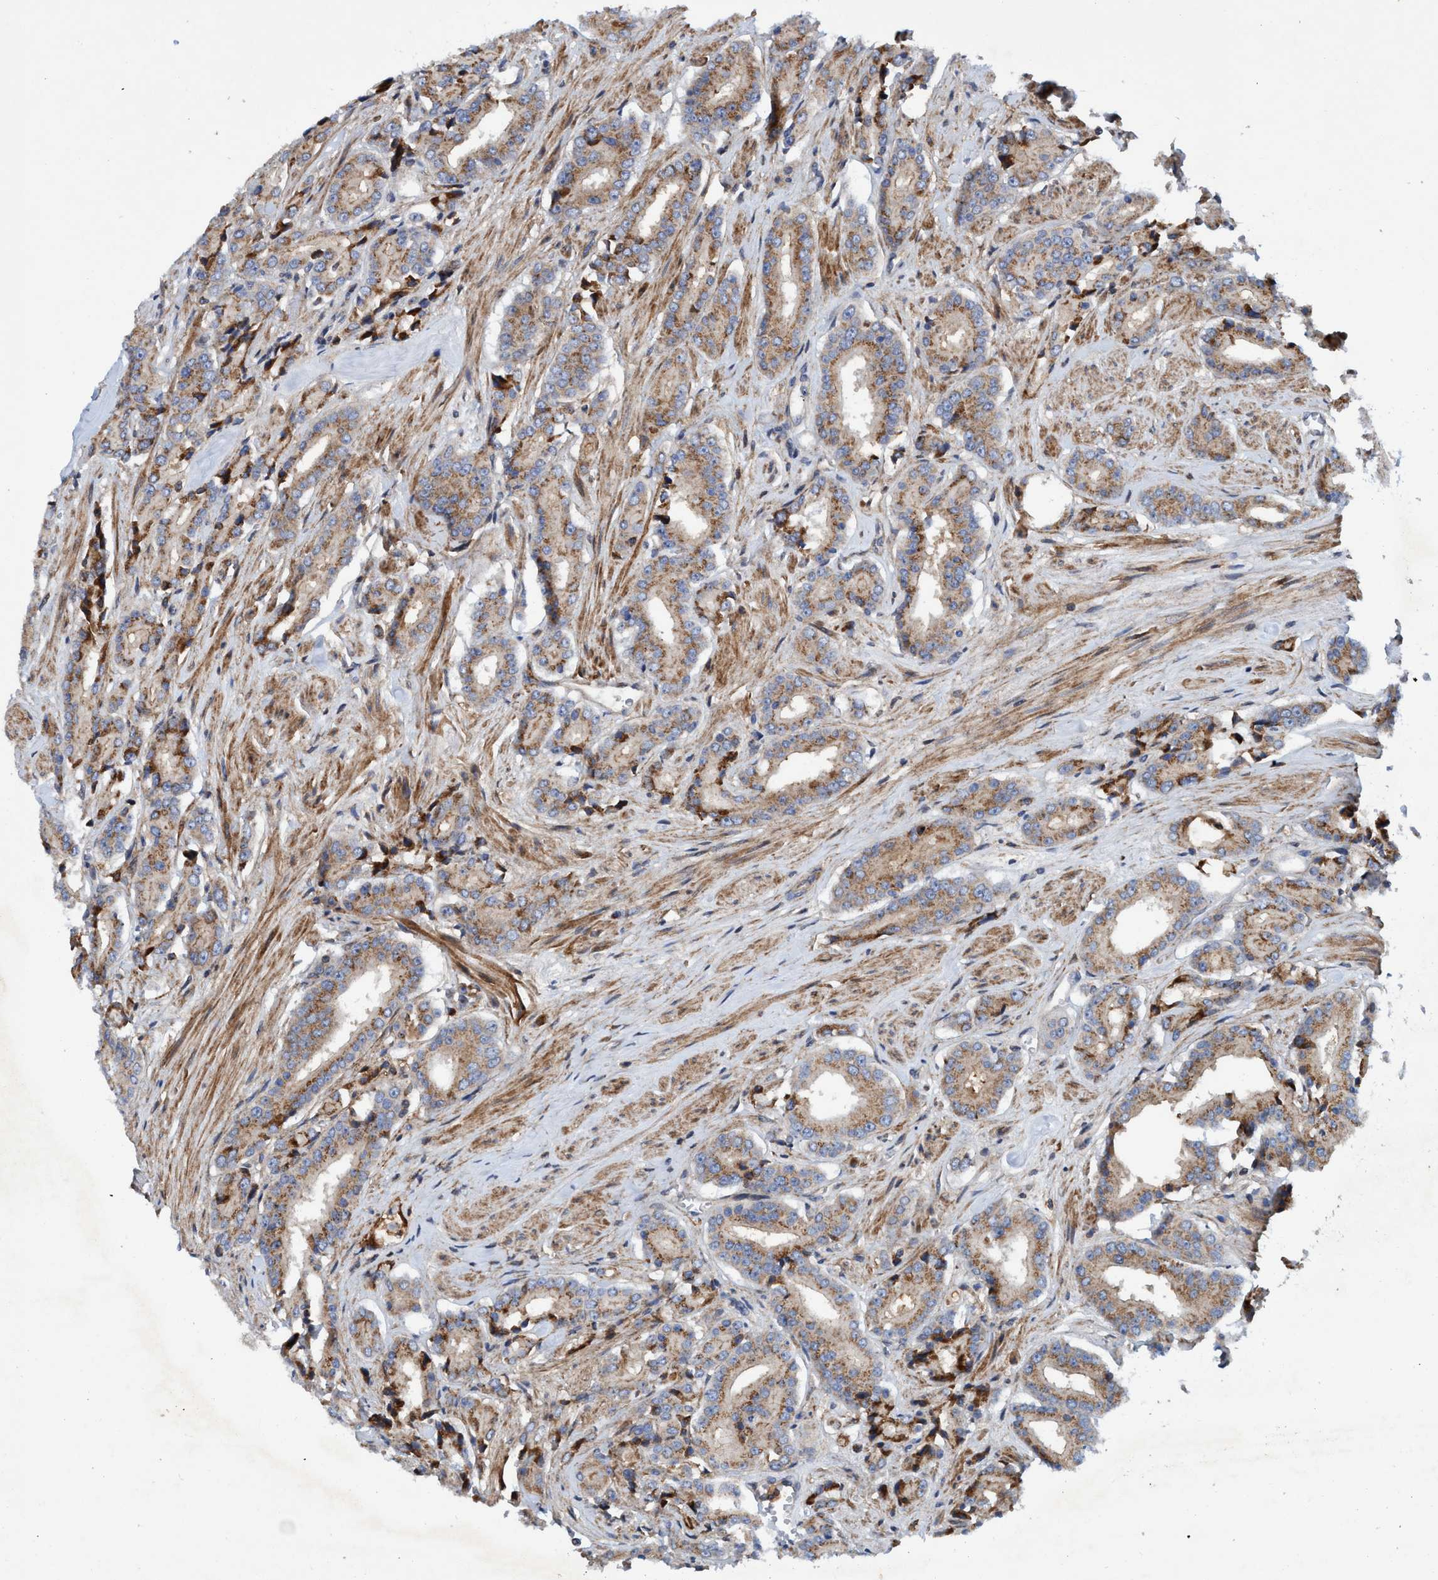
{"staining": {"intensity": "moderate", "quantity": ">75%", "location": "cytoplasmic/membranous"}, "tissue": "prostate cancer", "cell_type": "Tumor cells", "image_type": "cancer", "snomed": [{"axis": "morphology", "description": "Adenocarcinoma, High grade"}, {"axis": "topography", "description": "Prostate"}], "caption": "Immunohistochemical staining of human prostate cancer (adenocarcinoma (high-grade)) reveals moderate cytoplasmic/membranous protein expression in about >75% of tumor cells.", "gene": "SLC16A3", "patient": {"sex": "male", "age": 71}}